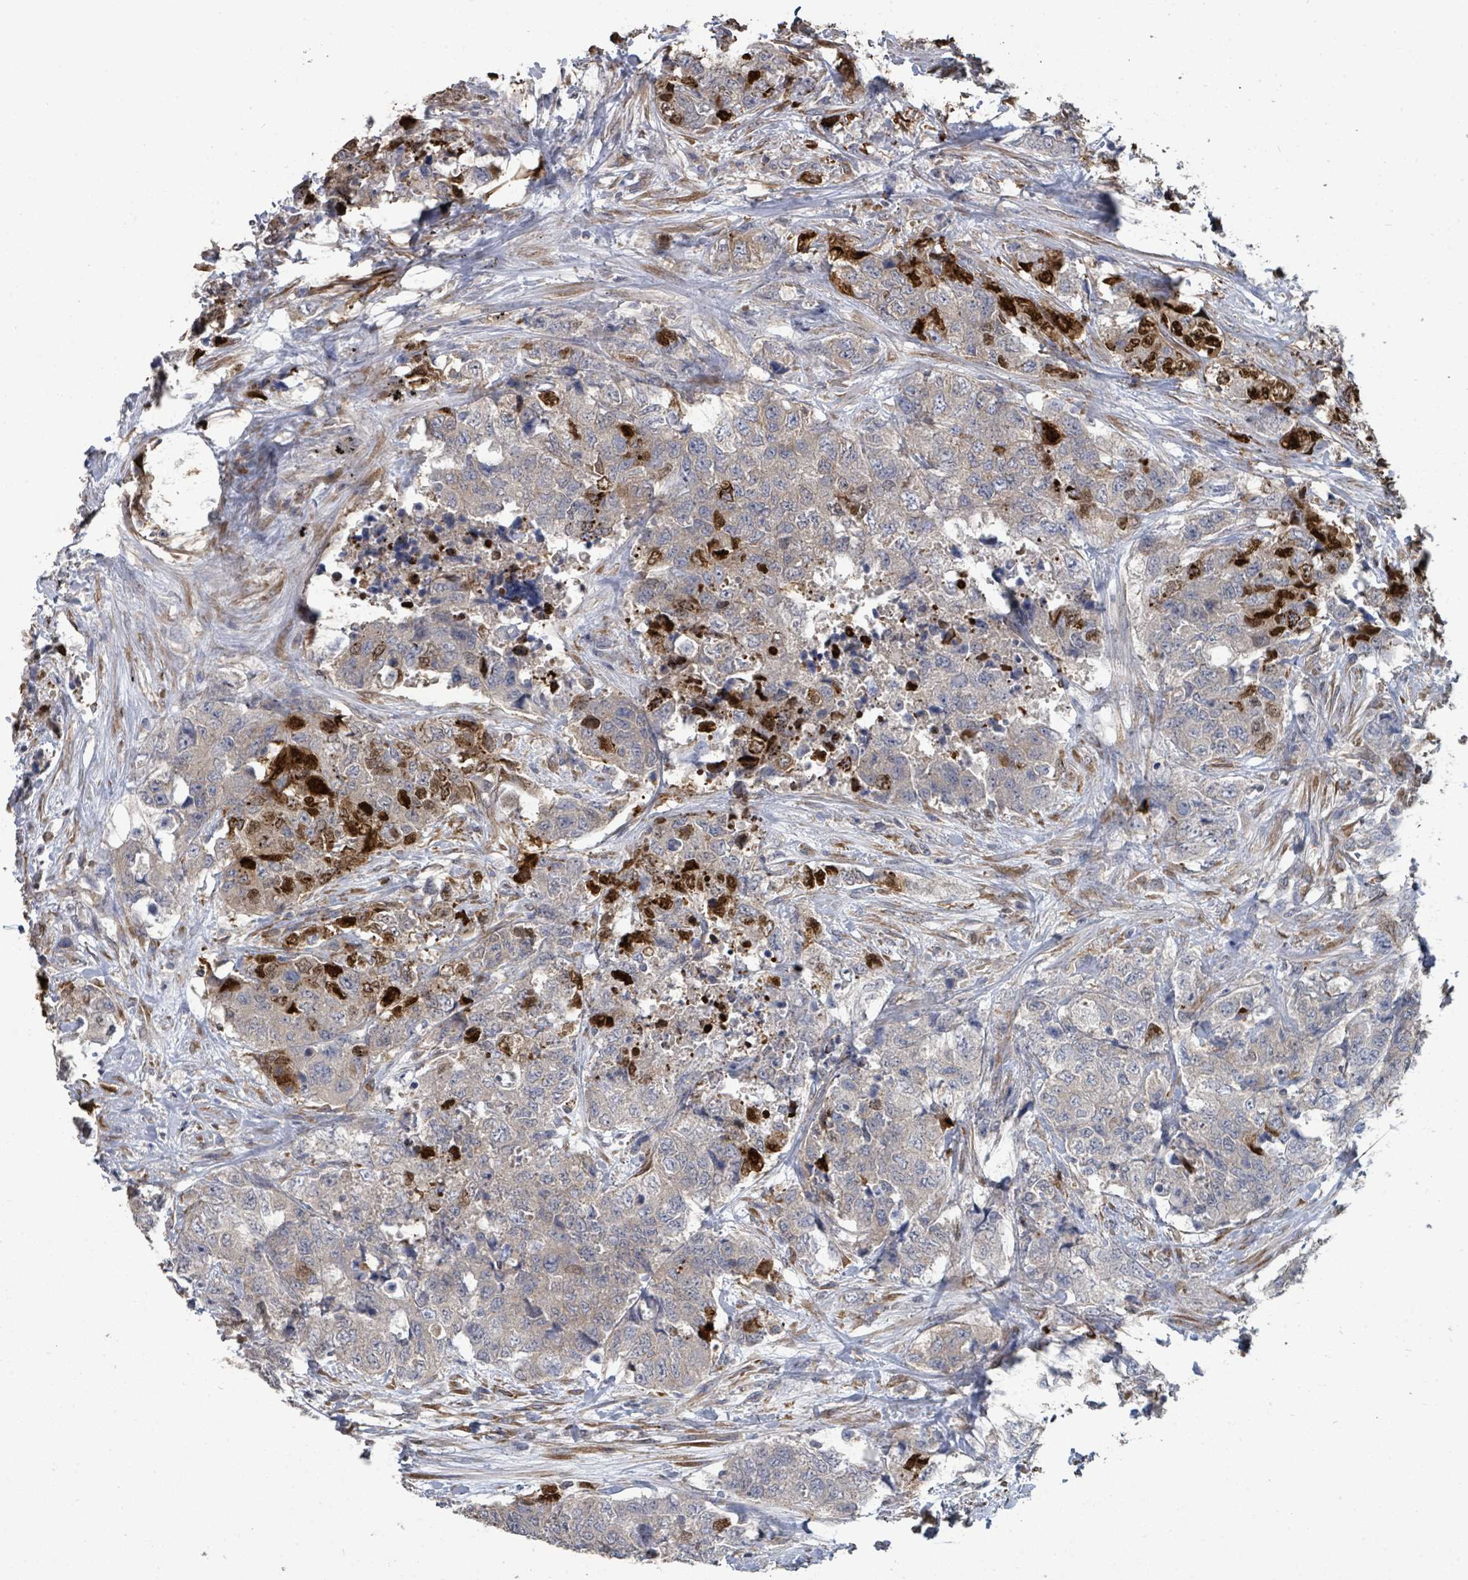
{"staining": {"intensity": "strong", "quantity": "25%-75%", "location": "cytoplasmic/membranous"}, "tissue": "urothelial cancer", "cell_type": "Tumor cells", "image_type": "cancer", "snomed": [{"axis": "morphology", "description": "Urothelial carcinoma, High grade"}, {"axis": "topography", "description": "Urinary bladder"}], "caption": "This image displays immunohistochemistry staining of human urothelial cancer, with high strong cytoplasmic/membranous staining in approximately 25%-75% of tumor cells.", "gene": "SLC9A7", "patient": {"sex": "female", "age": 78}}